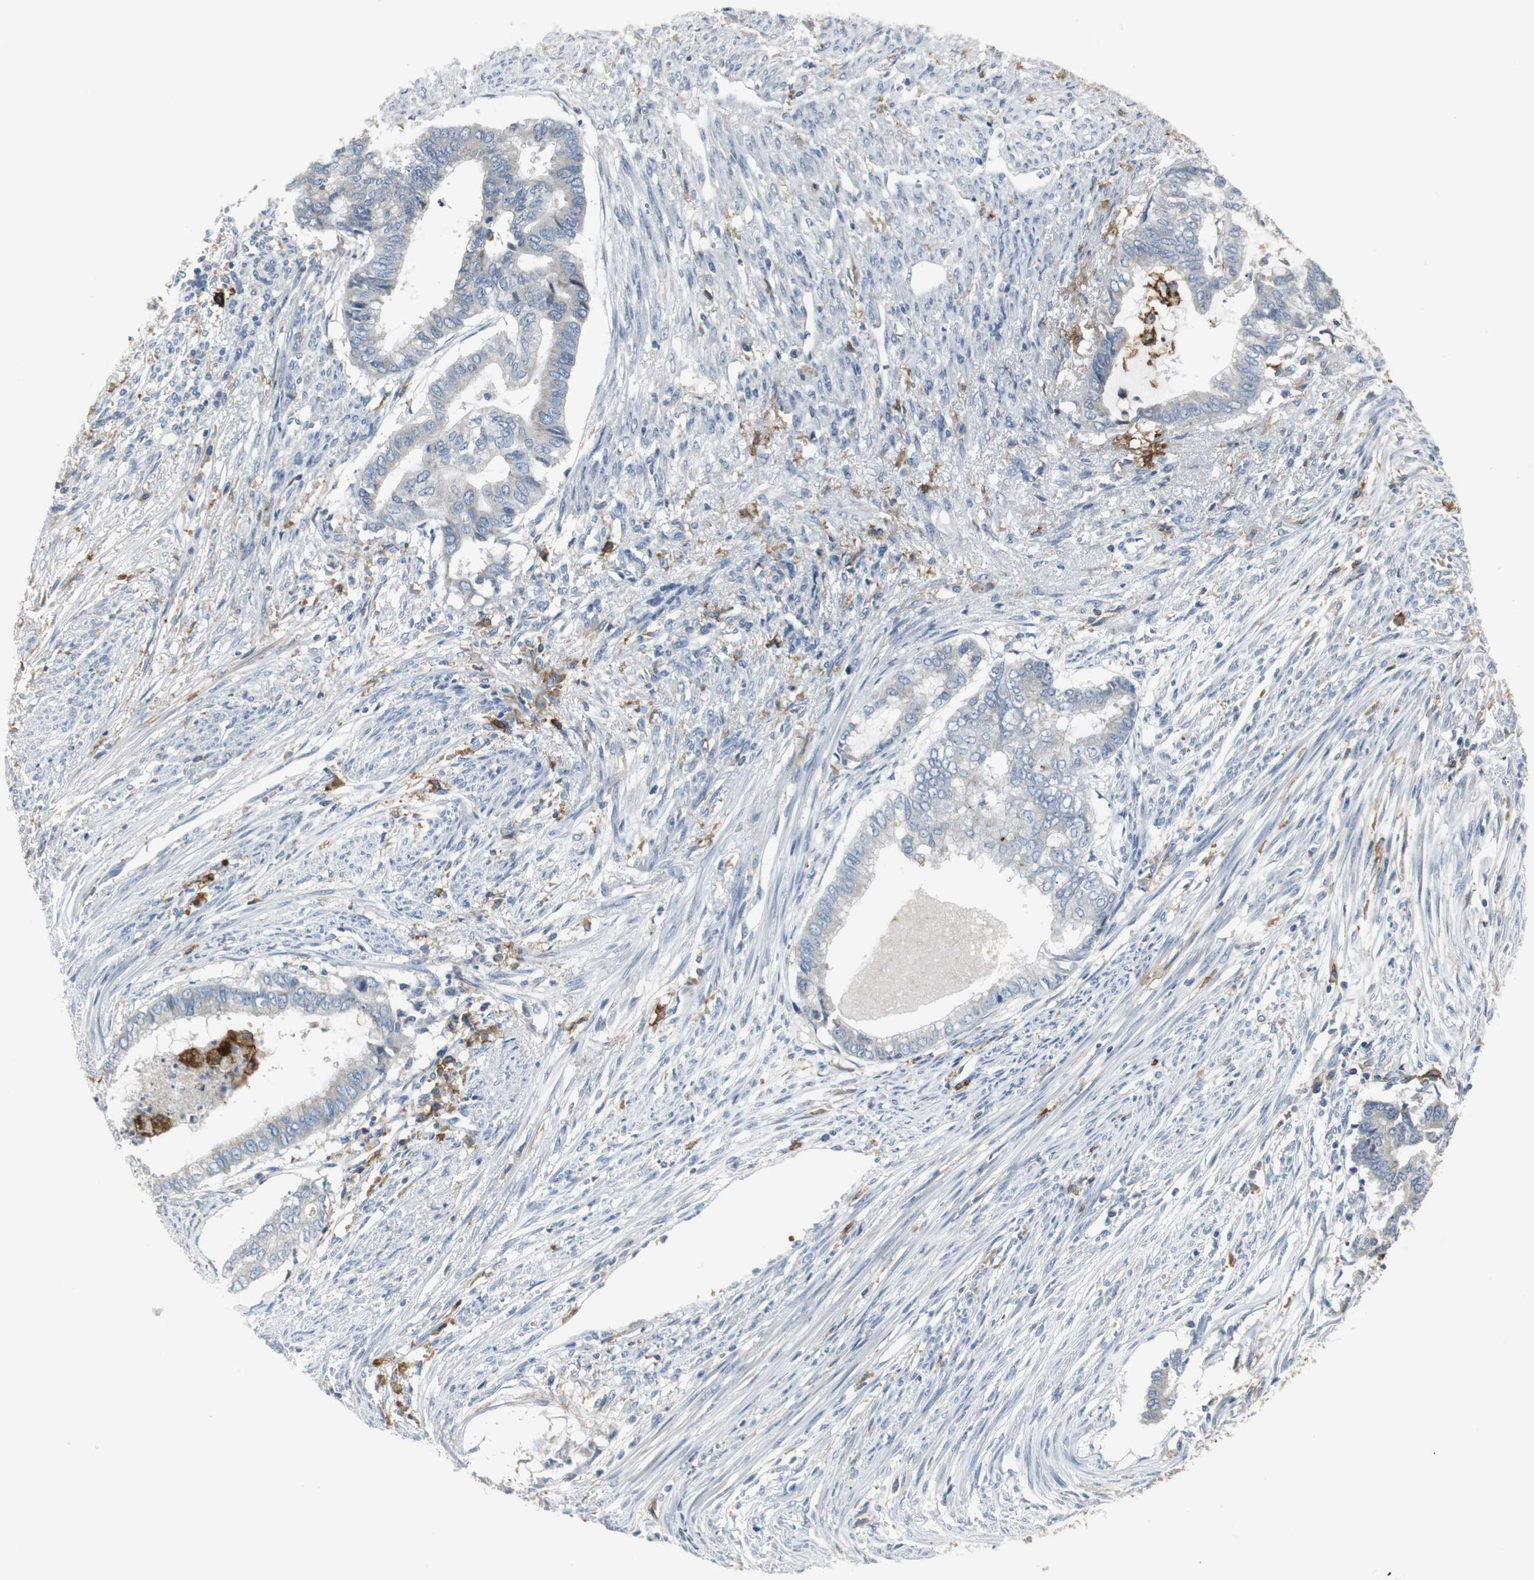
{"staining": {"intensity": "weak", "quantity": "<25%", "location": "cytoplasmic/membranous"}, "tissue": "endometrial cancer", "cell_type": "Tumor cells", "image_type": "cancer", "snomed": [{"axis": "morphology", "description": "Adenocarcinoma, NOS"}, {"axis": "topography", "description": "Endometrium"}], "caption": "Immunohistochemistry image of neoplastic tissue: human endometrial cancer stained with DAB (3,3'-diaminobenzidine) shows no significant protein expression in tumor cells.", "gene": "SLC2A5", "patient": {"sex": "female", "age": 79}}